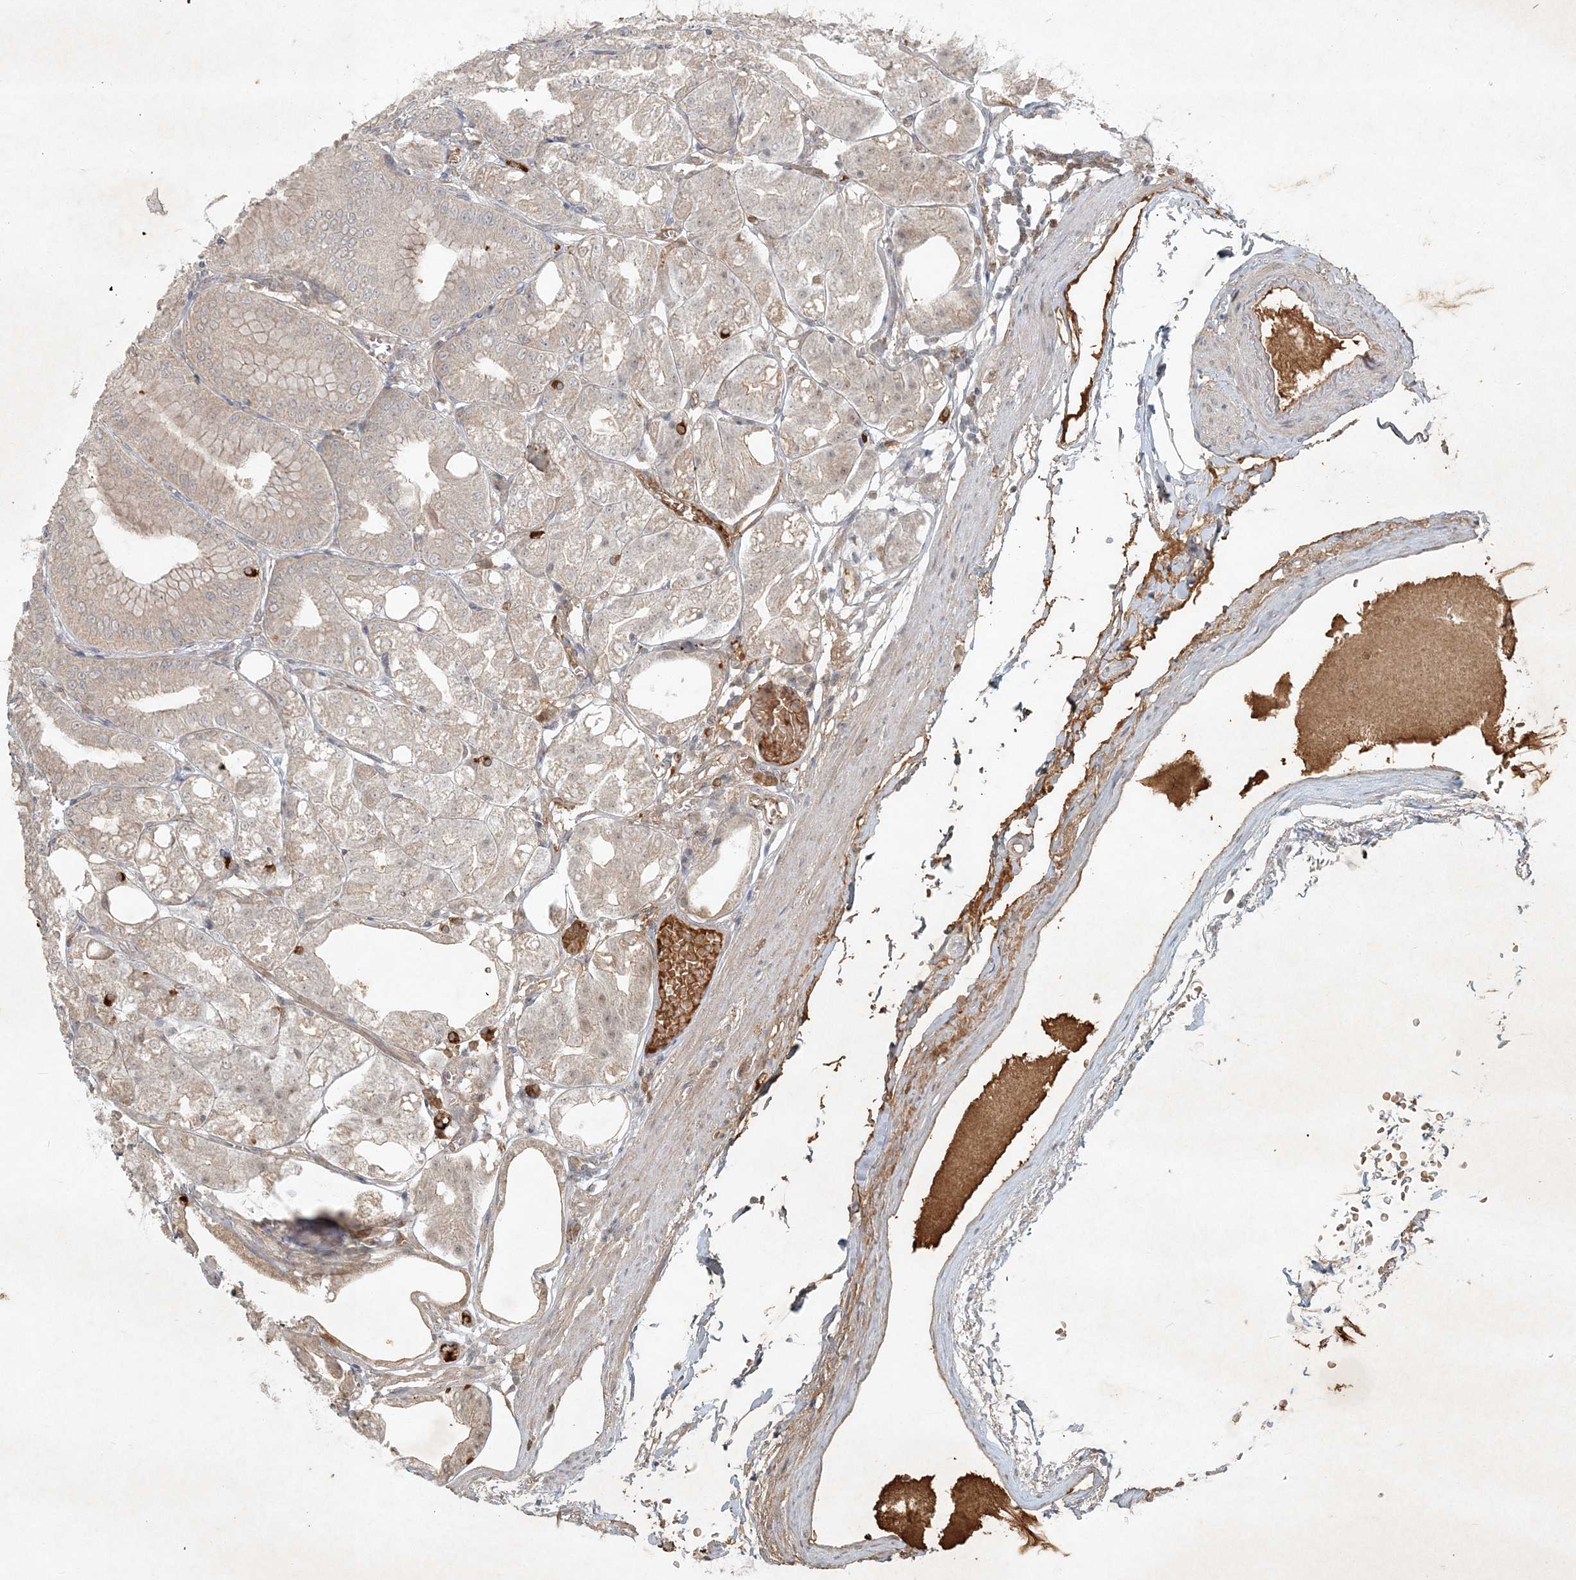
{"staining": {"intensity": "weak", "quantity": "25%-75%", "location": "cytoplasmic/membranous"}, "tissue": "stomach", "cell_type": "Glandular cells", "image_type": "normal", "snomed": [{"axis": "morphology", "description": "Normal tissue, NOS"}, {"axis": "topography", "description": "Stomach, lower"}], "caption": "Protein analysis of unremarkable stomach shows weak cytoplasmic/membranous staining in approximately 25%-75% of glandular cells.", "gene": "TNFAIP6", "patient": {"sex": "male", "age": 71}}